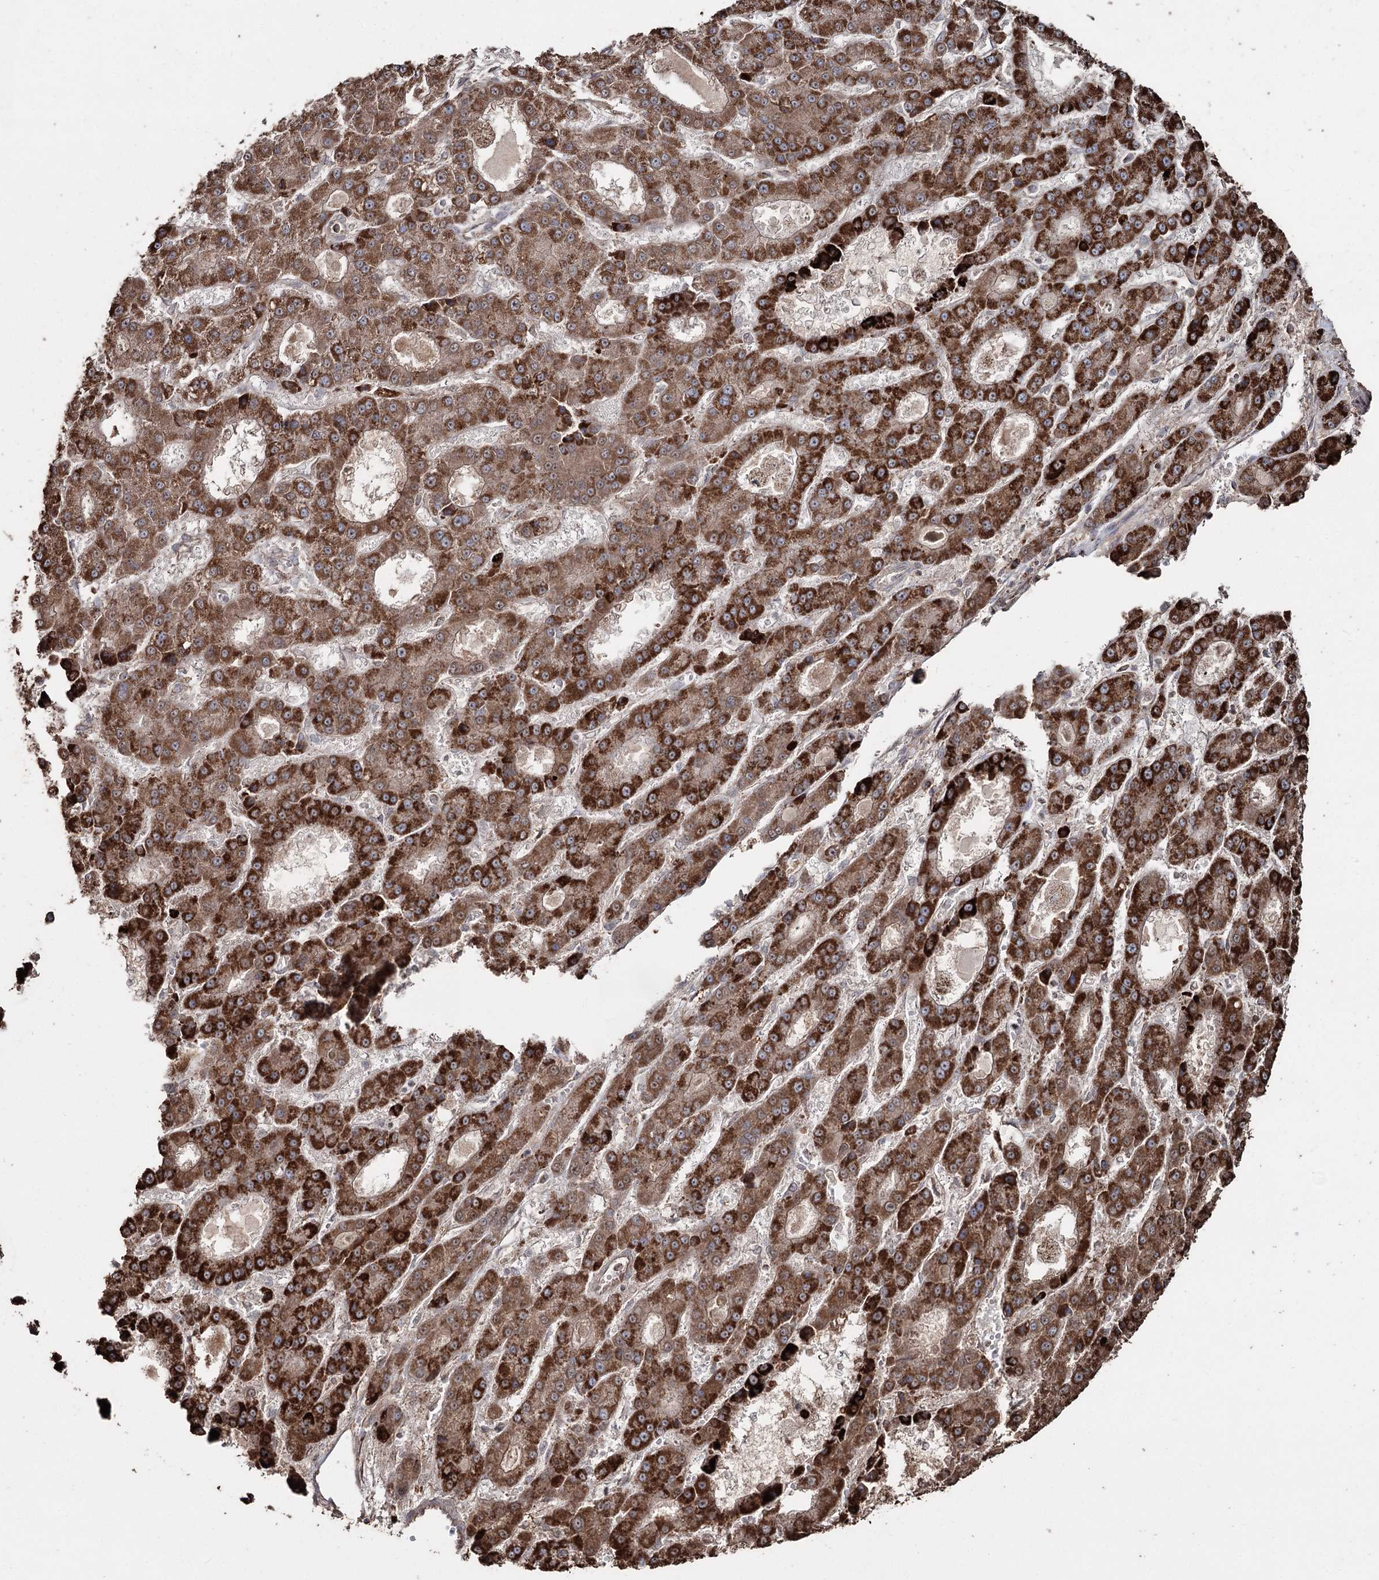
{"staining": {"intensity": "strong", "quantity": ">75%", "location": "cytoplasmic/membranous"}, "tissue": "liver cancer", "cell_type": "Tumor cells", "image_type": "cancer", "snomed": [{"axis": "morphology", "description": "Carcinoma, Hepatocellular, NOS"}, {"axis": "topography", "description": "Liver"}], "caption": "Liver hepatocellular carcinoma stained with a brown dye demonstrates strong cytoplasmic/membranous positive expression in about >75% of tumor cells.", "gene": "SLF2", "patient": {"sex": "male", "age": 70}}